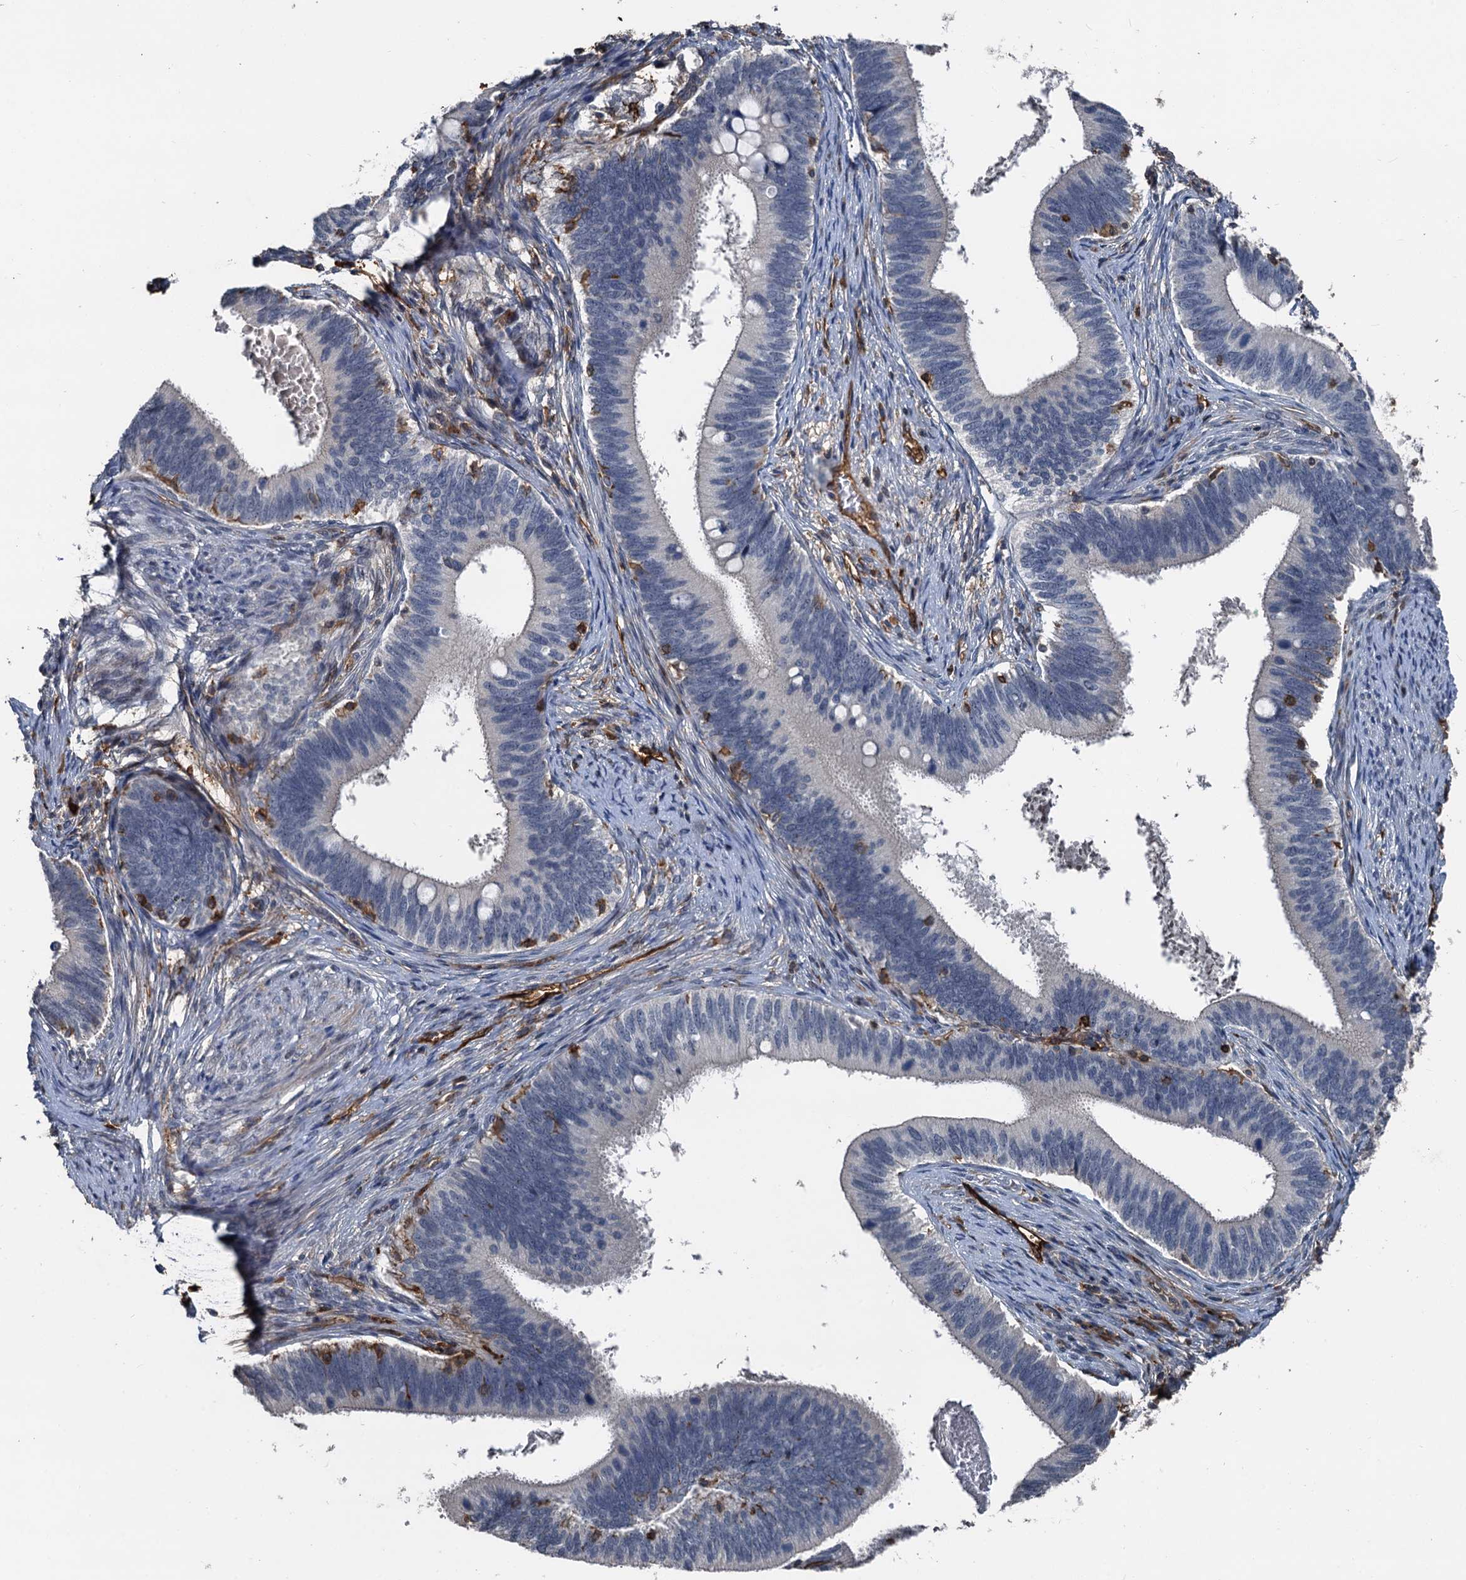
{"staining": {"intensity": "negative", "quantity": "none", "location": "none"}, "tissue": "cervical cancer", "cell_type": "Tumor cells", "image_type": "cancer", "snomed": [{"axis": "morphology", "description": "Adenocarcinoma, NOS"}, {"axis": "topography", "description": "Cervix"}], "caption": "This is a photomicrograph of immunohistochemistry (IHC) staining of cervical cancer (adenocarcinoma), which shows no expression in tumor cells. The staining is performed using DAB brown chromogen with nuclei counter-stained in using hematoxylin.", "gene": "PLEKHO2", "patient": {"sex": "female", "age": 42}}